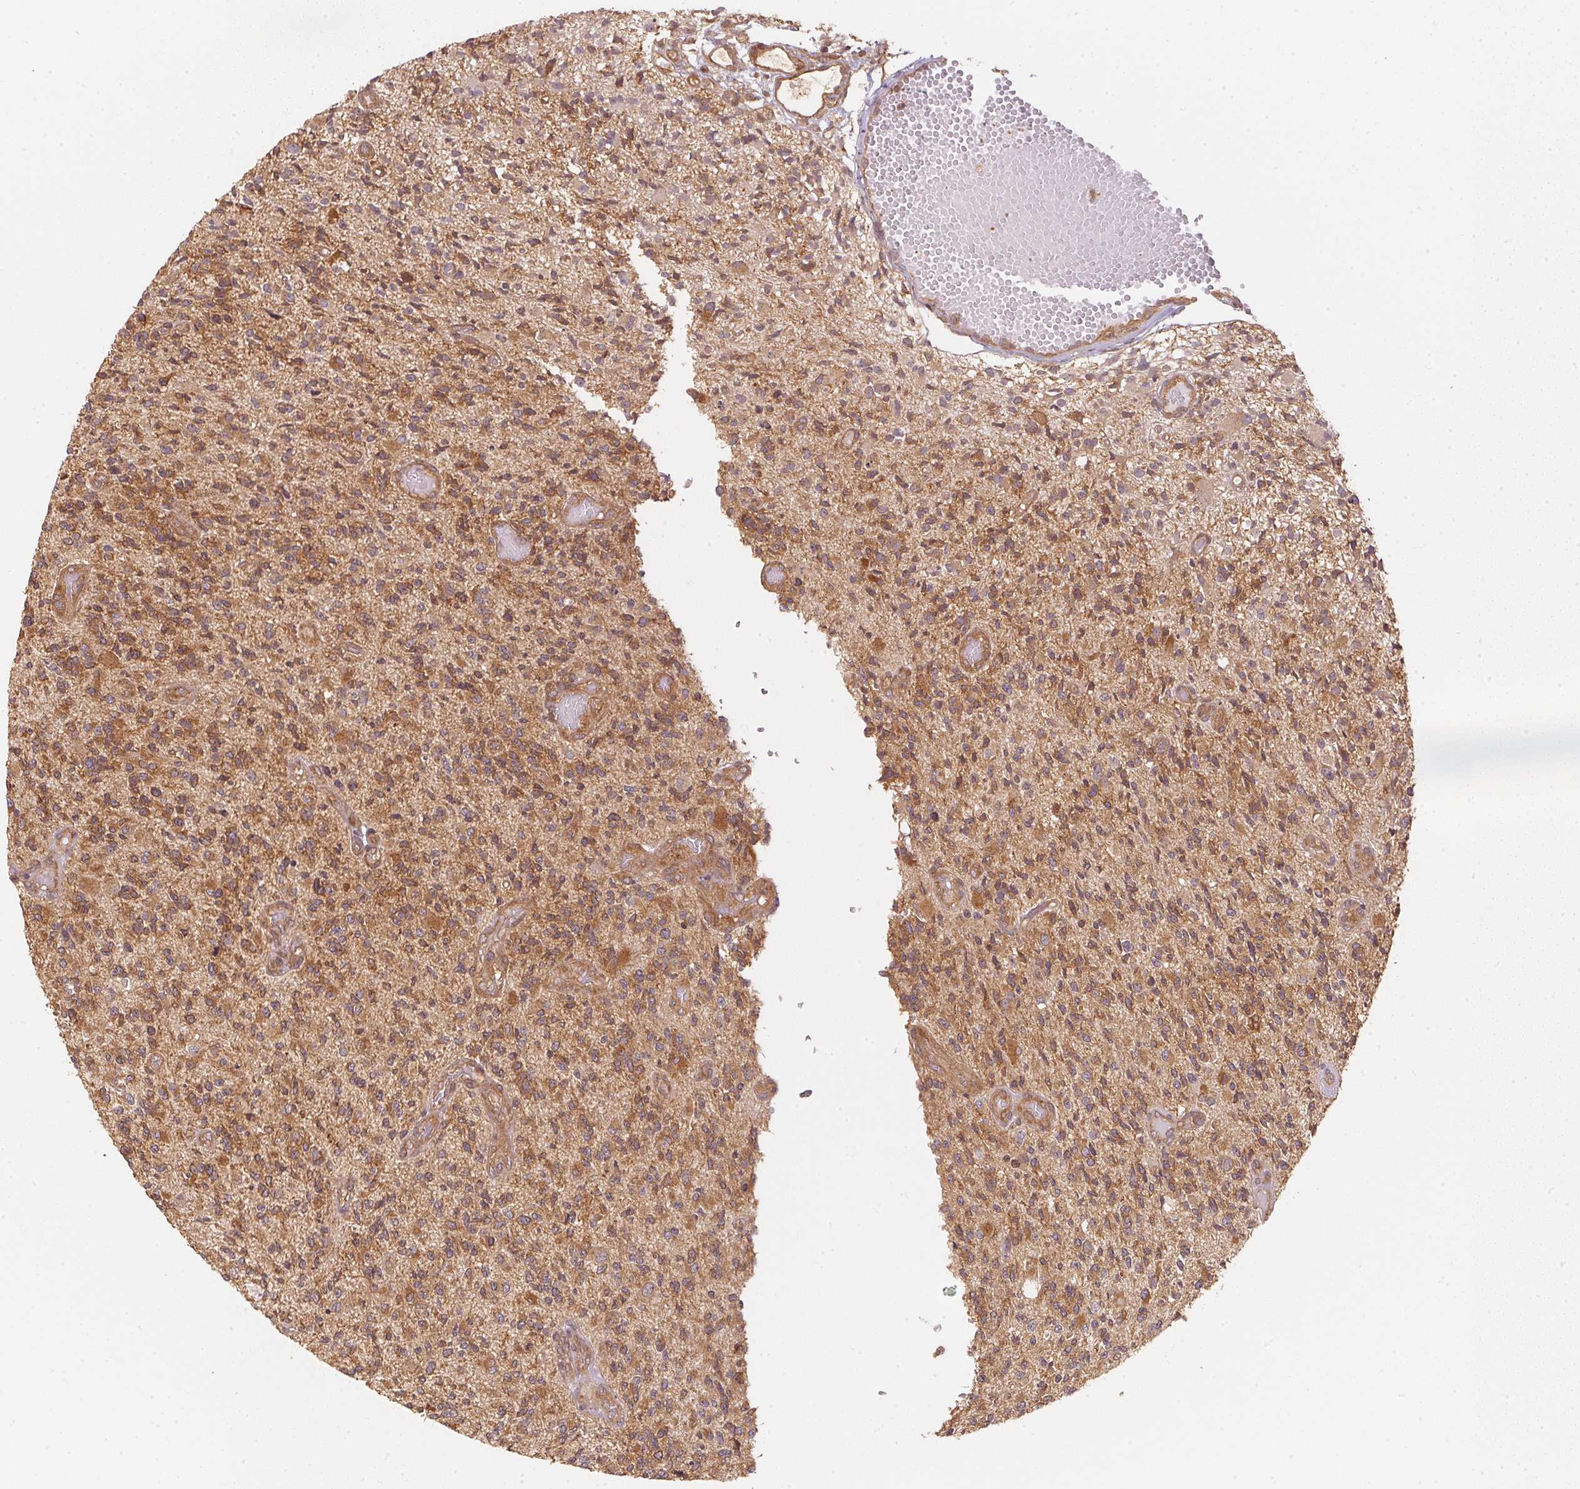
{"staining": {"intensity": "moderate", "quantity": ">75%", "location": "cytoplasmic/membranous"}, "tissue": "glioma", "cell_type": "Tumor cells", "image_type": "cancer", "snomed": [{"axis": "morphology", "description": "Glioma, malignant, High grade"}, {"axis": "topography", "description": "Brain"}], "caption": "Tumor cells exhibit moderate cytoplasmic/membranous expression in approximately >75% of cells in glioma. (DAB (3,3'-diaminobenzidine) IHC with brightfield microscopy, high magnification).", "gene": "STRN4", "patient": {"sex": "female", "age": 63}}